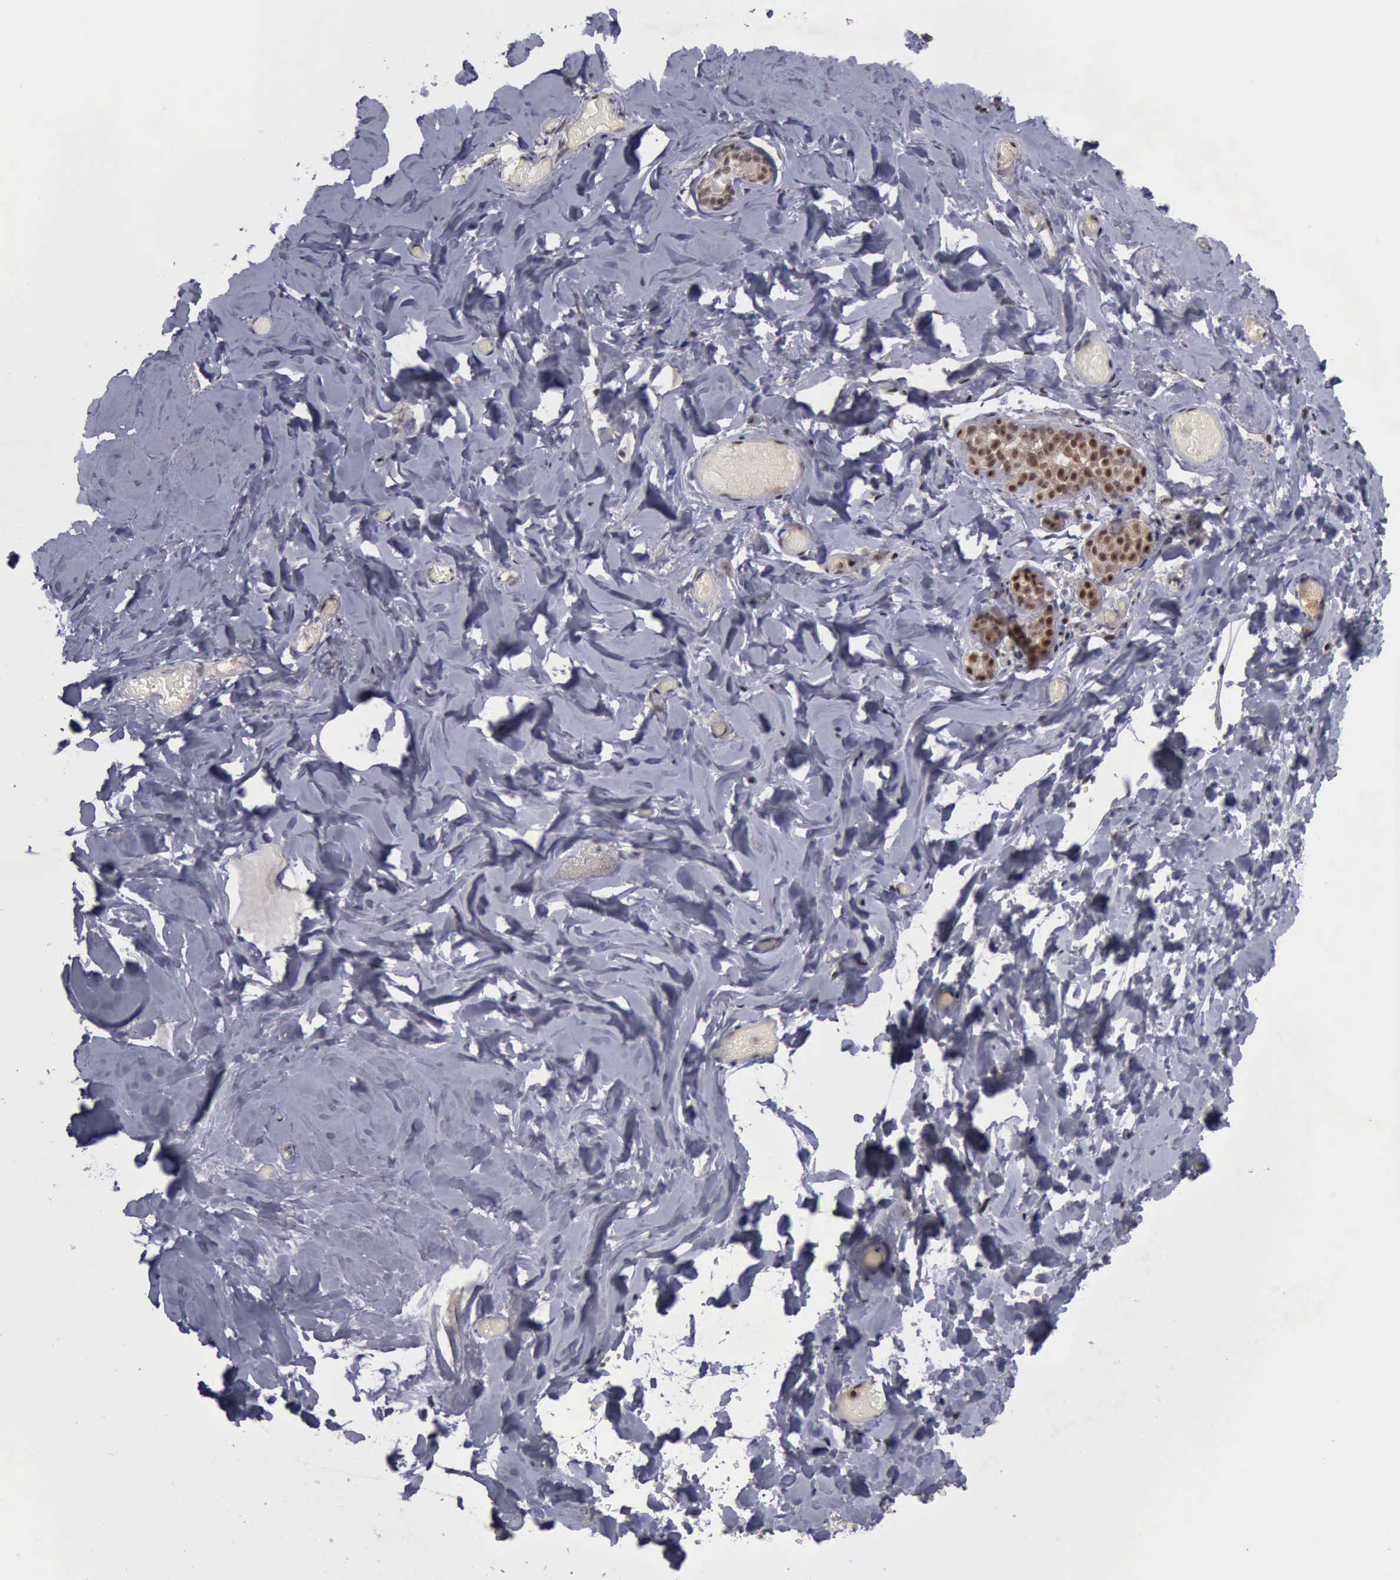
{"staining": {"intensity": "moderate", "quantity": ">75%", "location": "nuclear"}, "tissue": "breast", "cell_type": "Adipocytes", "image_type": "normal", "snomed": [{"axis": "morphology", "description": "Normal tissue, NOS"}, {"axis": "topography", "description": "Breast"}], "caption": "A brown stain labels moderate nuclear staining of a protein in adipocytes of unremarkable breast. The staining was performed using DAB to visualize the protein expression in brown, while the nuclei were stained in blue with hematoxylin (Magnification: 20x).", "gene": "ATM", "patient": {"sex": "female", "age": 75}}